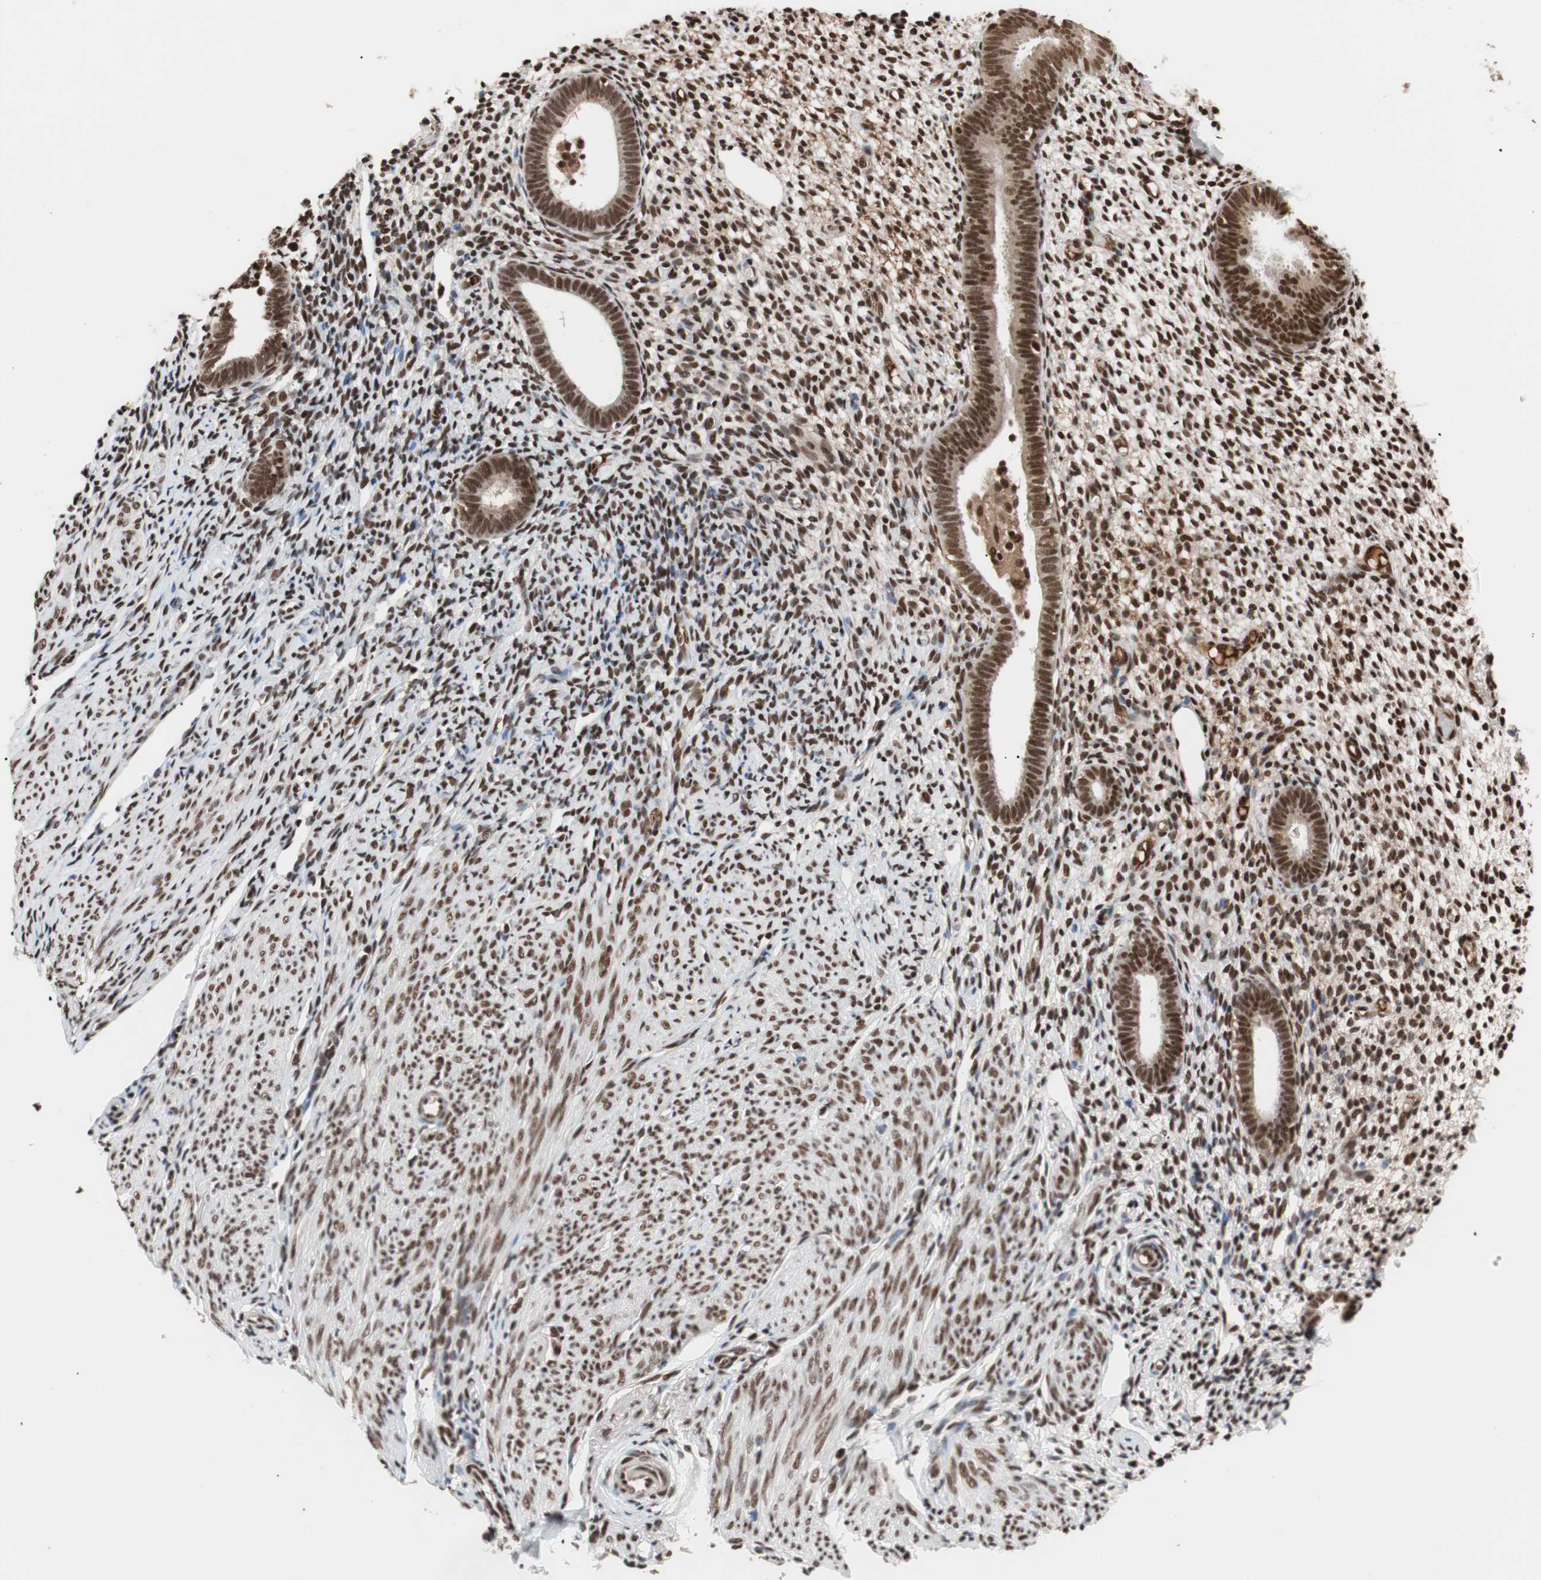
{"staining": {"intensity": "strong", "quantity": ">75%", "location": "nuclear"}, "tissue": "endometrium", "cell_type": "Cells in endometrial stroma", "image_type": "normal", "snomed": [{"axis": "morphology", "description": "Normal tissue, NOS"}, {"axis": "topography", "description": "Endometrium"}], "caption": "Immunohistochemical staining of benign human endometrium shows strong nuclear protein positivity in about >75% of cells in endometrial stroma. (DAB = brown stain, brightfield microscopy at high magnification).", "gene": "CHAMP1", "patient": {"sex": "female", "age": 61}}